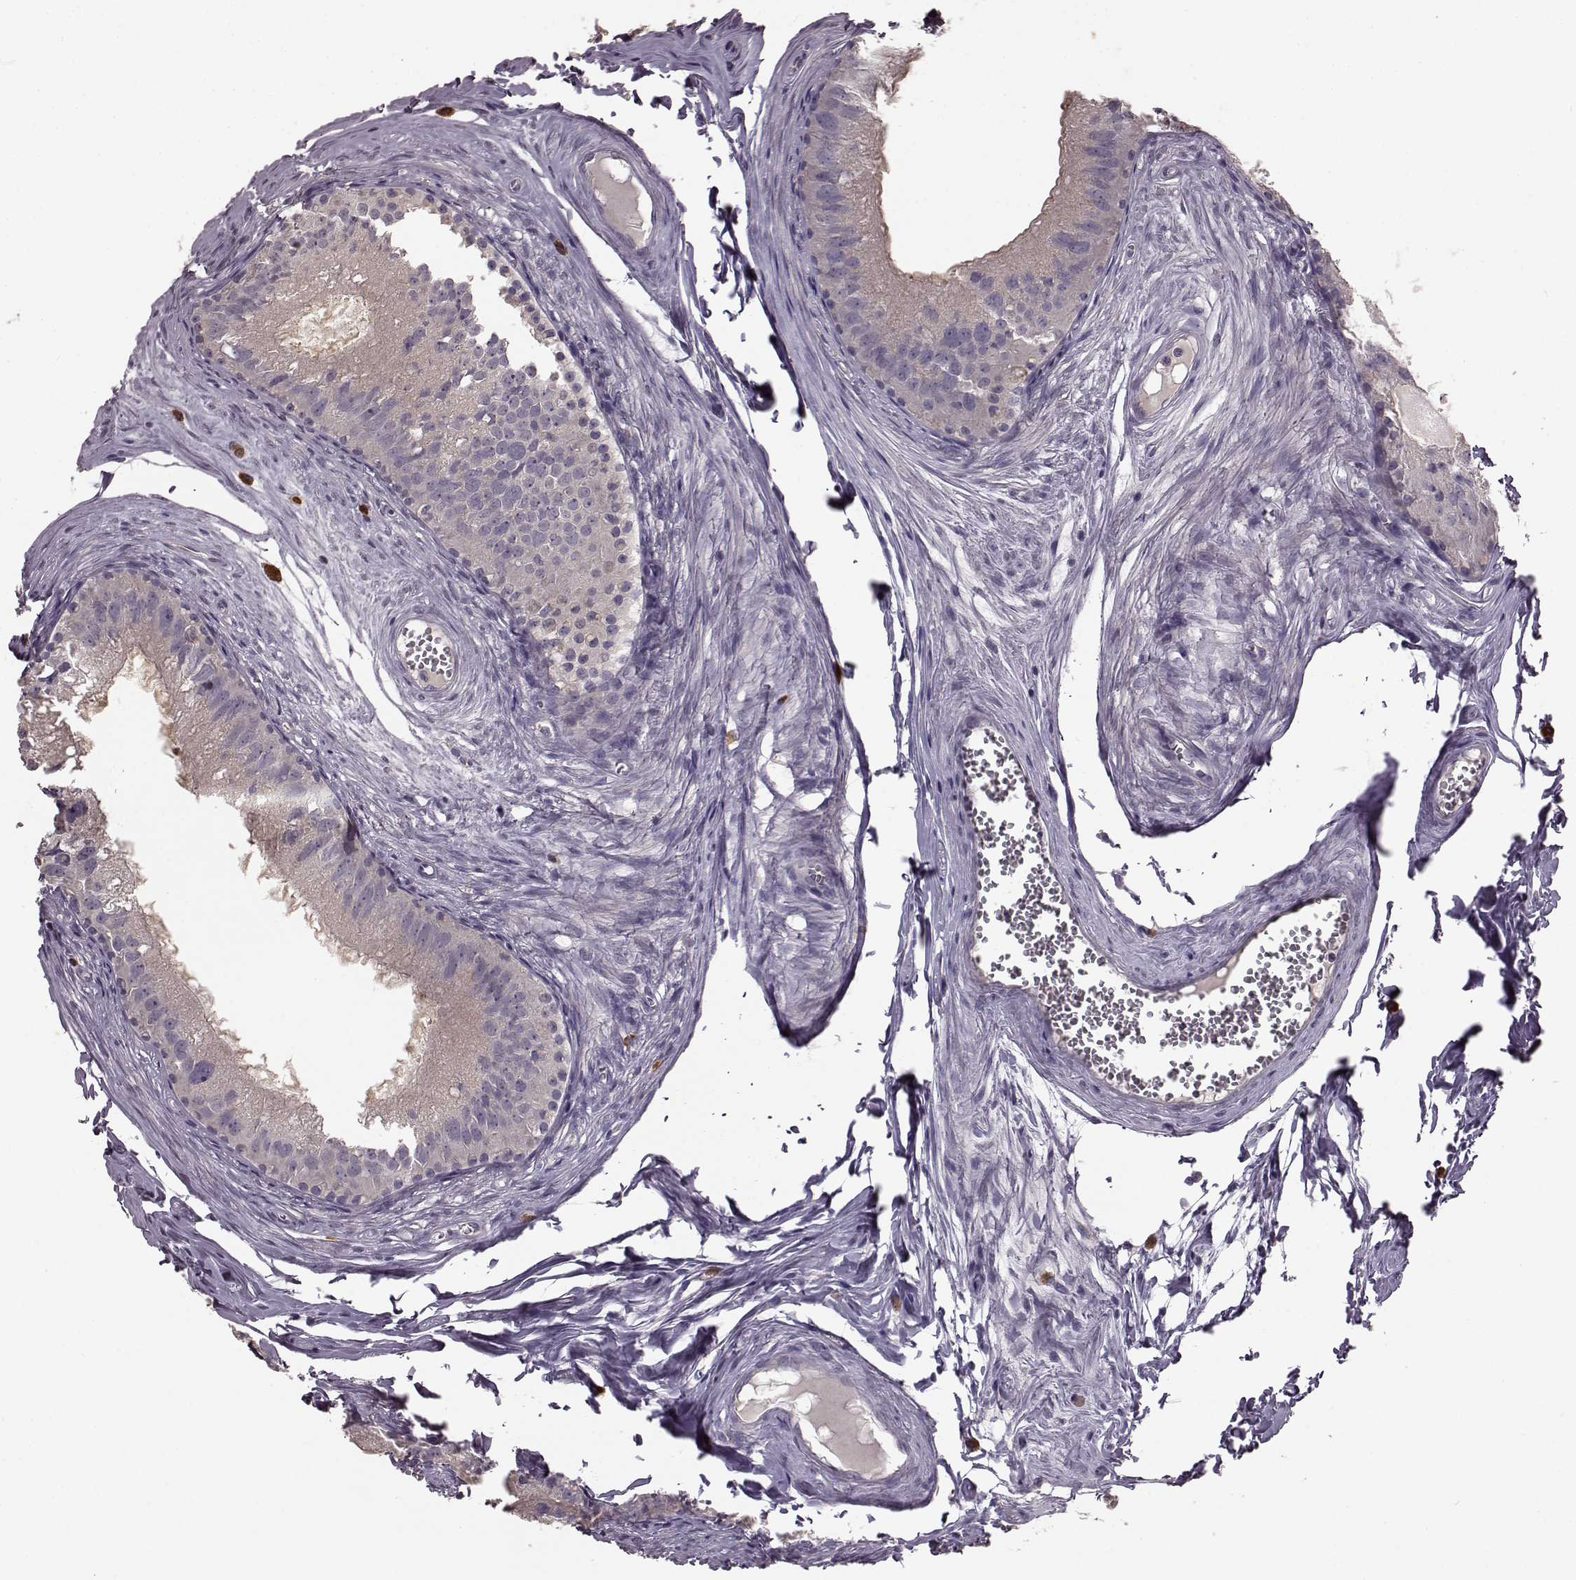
{"staining": {"intensity": "negative", "quantity": "none", "location": "none"}, "tissue": "epididymis", "cell_type": "Glandular cells", "image_type": "normal", "snomed": [{"axis": "morphology", "description": "Normal tissue, NOS"}, {"axis": "topography", "description": "Epididymis"}], "caption": "Immunohistochemistry photomicrograph of benign epididymis: epididymis stained with DAB shows no significant protein positivity in glandular cells.", "gene": "SLC52A3", "patient": {"sex": "male", "age": 45}}